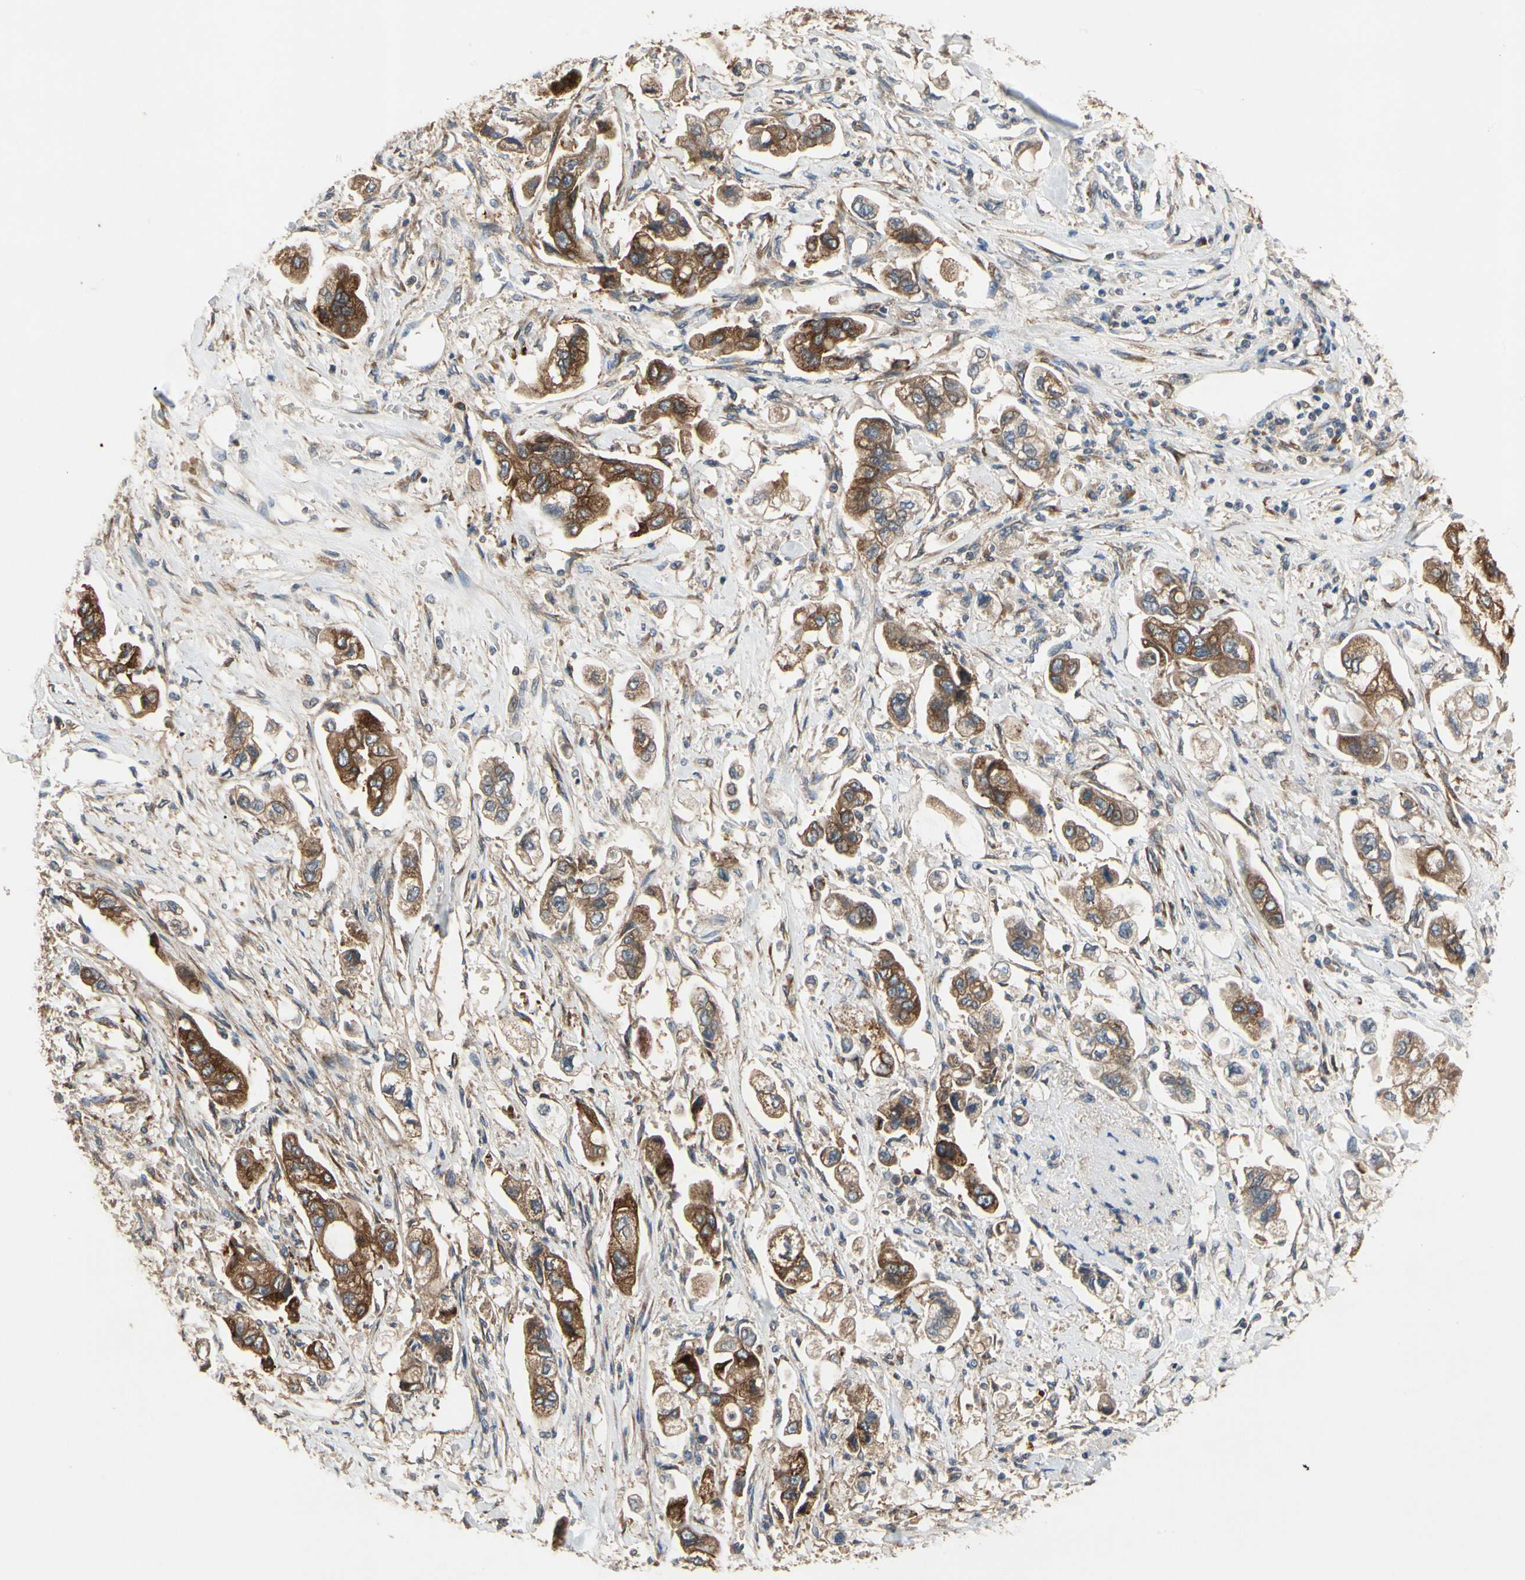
{"staining": {"intensity": "strong", "quantity": ">75%", "location": "cytoplasmic/membranous"}, "tissue": "stomach cancer", "cell_type": "Tumor cells", "image_type": "cancer", "snomed": [{"axis": "morphology", "description": "Adenocarcinoma, NOS"}, {"axis": "topography", "description": "Stomach"}], "caption": "High-power microscopy captured an immunohistochemistry (IHC) histopathology image of stomach cancer, revealing strong cytoplasmic/membranous expression in about >75% of tumor cells. The protein of interest is stained brown, and the nuclei are stained in blue (DAB (3,3'-diaminobenzidine) IHC with brightfield microscopy, high magnification).", "gene": "CGREF1", "patient": {"sex": "male", "age": 62}}